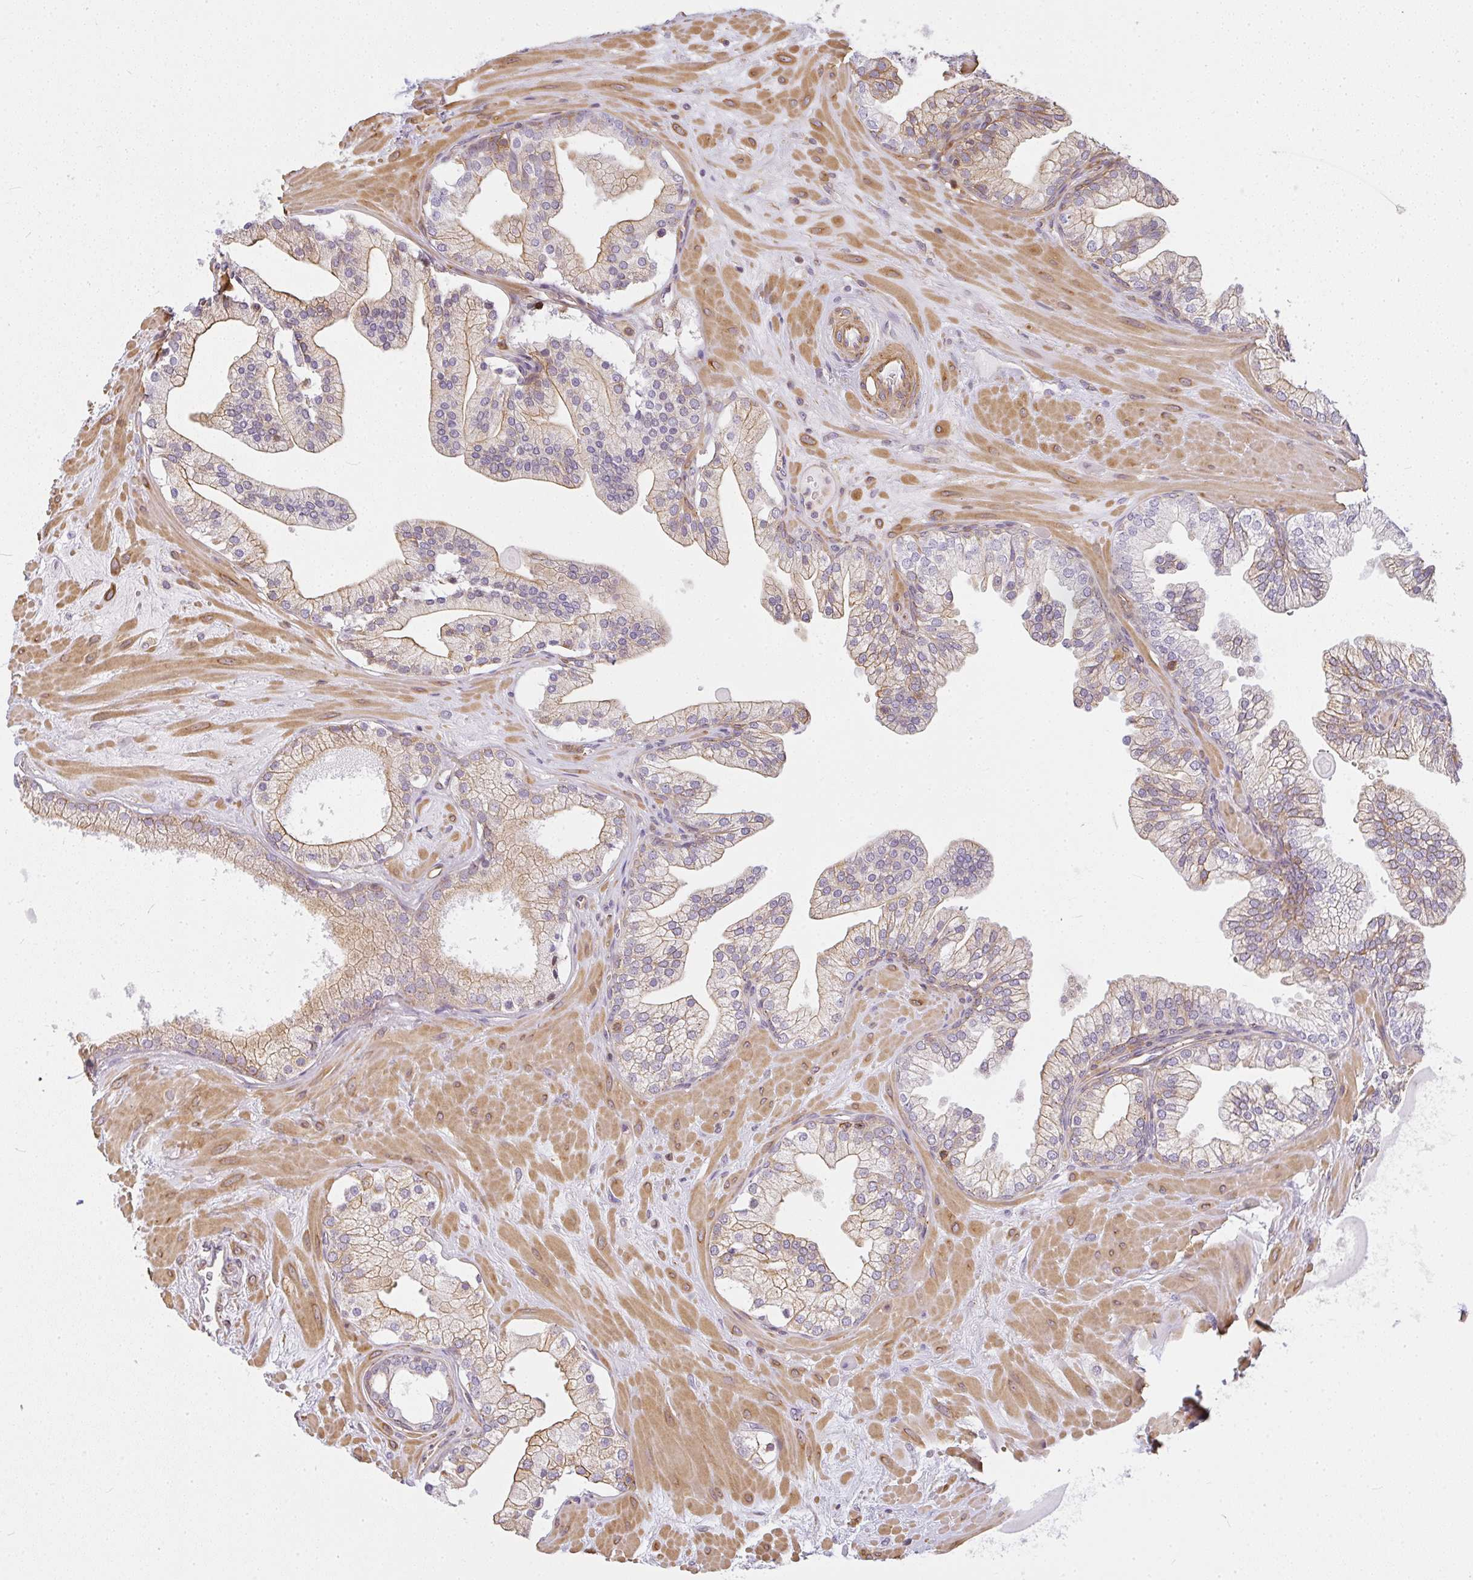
{"staining": {"intensity": "moderate", "quantity": "25%-75%", "location": "cytoplasmic/membranous"}, "tissue": "prostate", "cell_type": "Glandular cells", "image_type": "normal", "snomed": [{"axis": "morphology", "description": "Normal tissue, NOS"}, {"axis": "topography", "description": "Prostate"}, {"axis": "topography", "description": "Peripheral nerve tissue"}], "caption": "The photomicrograph displays a brown stain indicating the presence of a protein in the cytoplasmic/membranous of glandular cells in prostate. (IHC, brightfield microscopy, high magnification).", "gene": "SULF1", "patient": {"sex": "male", "age": 61}}